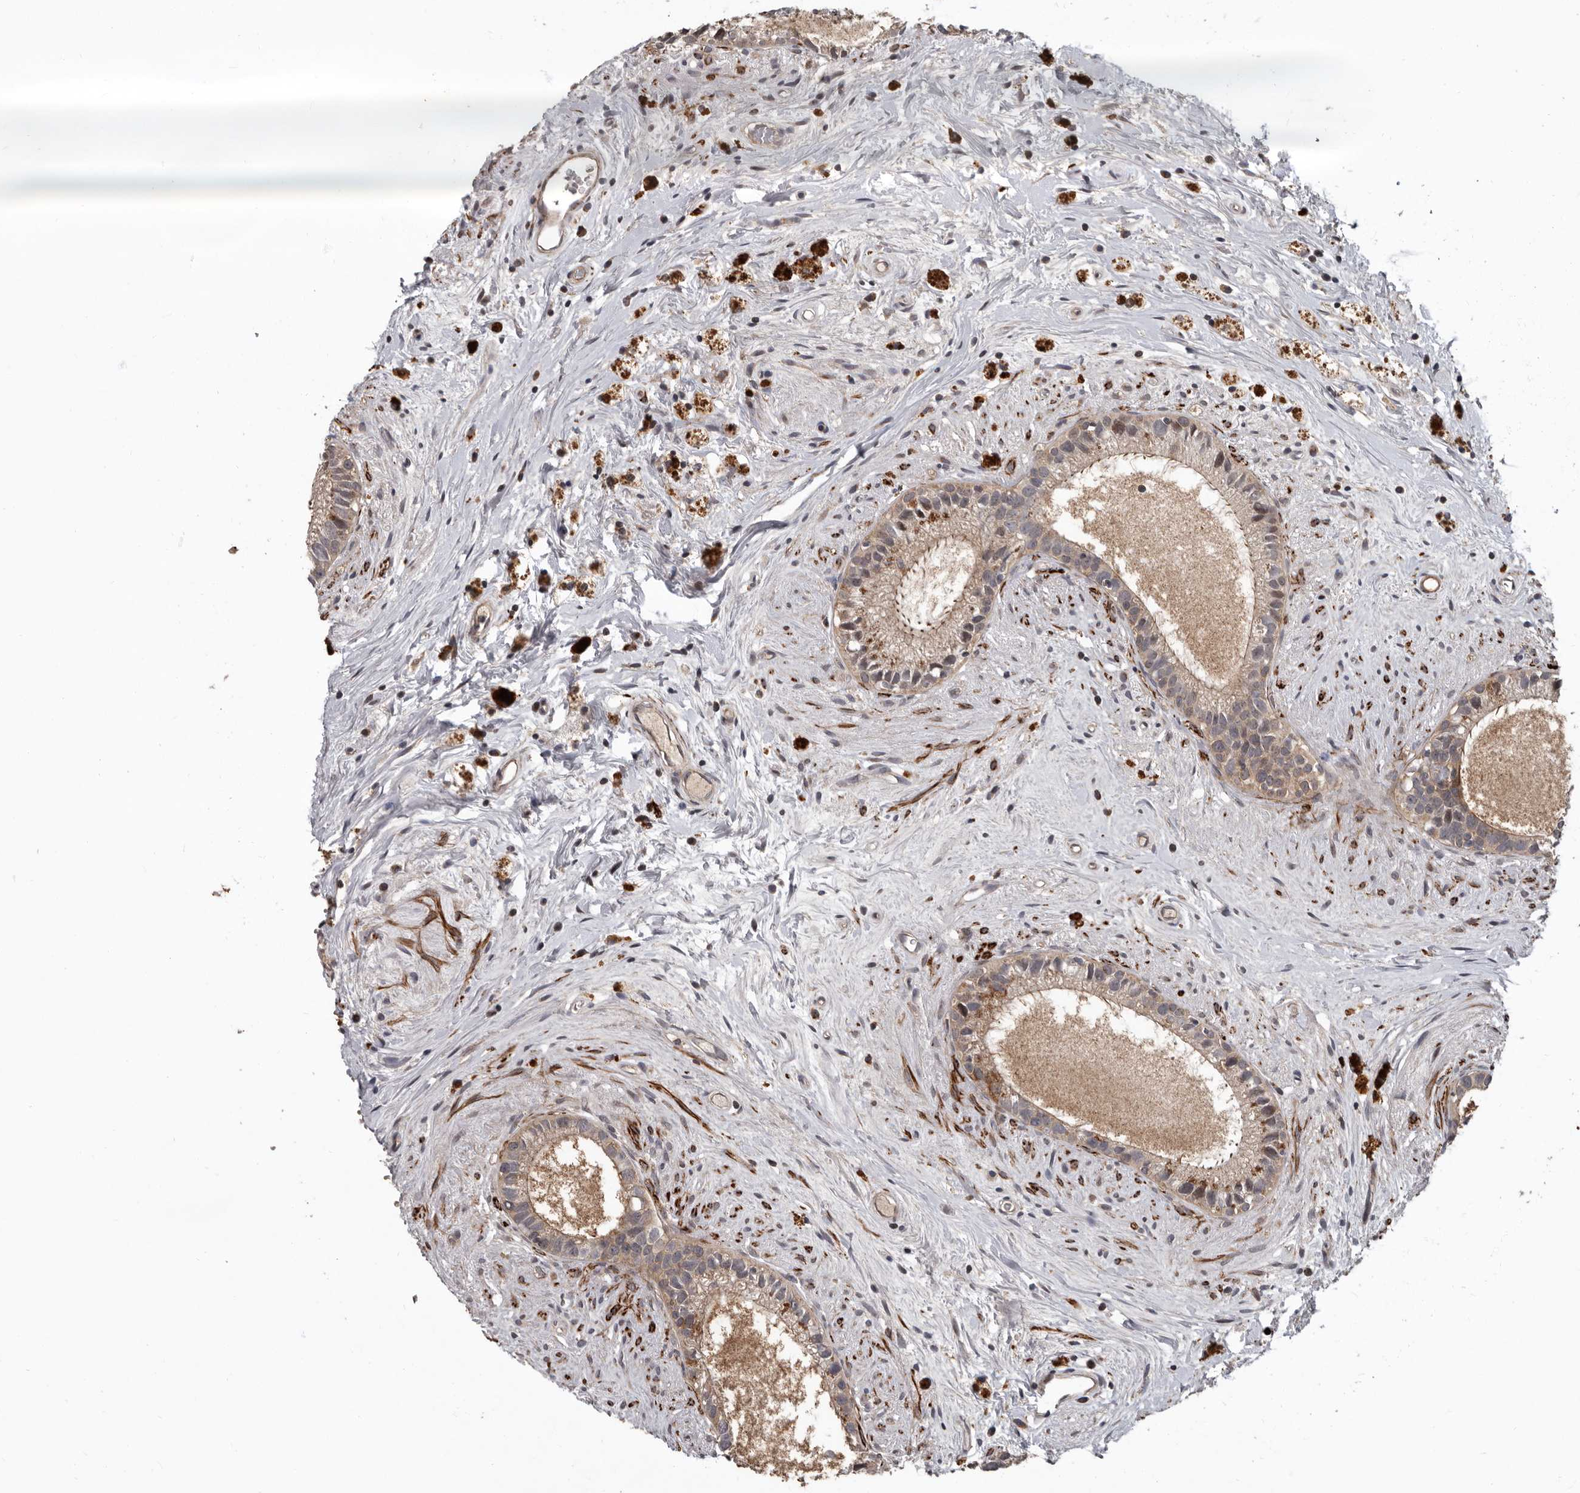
{"staining": {"intensity": "weak", "quantity": "25%-75%", "location": "cytoplasmic/membranous"}, "tissue": "epididymis", "cell_type": "Glandular cells", "image_type": "normal", "snomed": [{"axis": "morphology", "description": "Normal tissue, NOS"}, {"axis": "topography", "description": "Epididymis"}], "caption": "Glandular cells display low levels of weak cytoplasmic/membranous expression in about 25%-75% of cells in unremarkable epididymis. (DAB (3,3'-diaminobenzidine) IHC with brightfield microscopy, high magnification).", "gene": "FGFR4", "patient": {"sex": "male", "age": 80}}